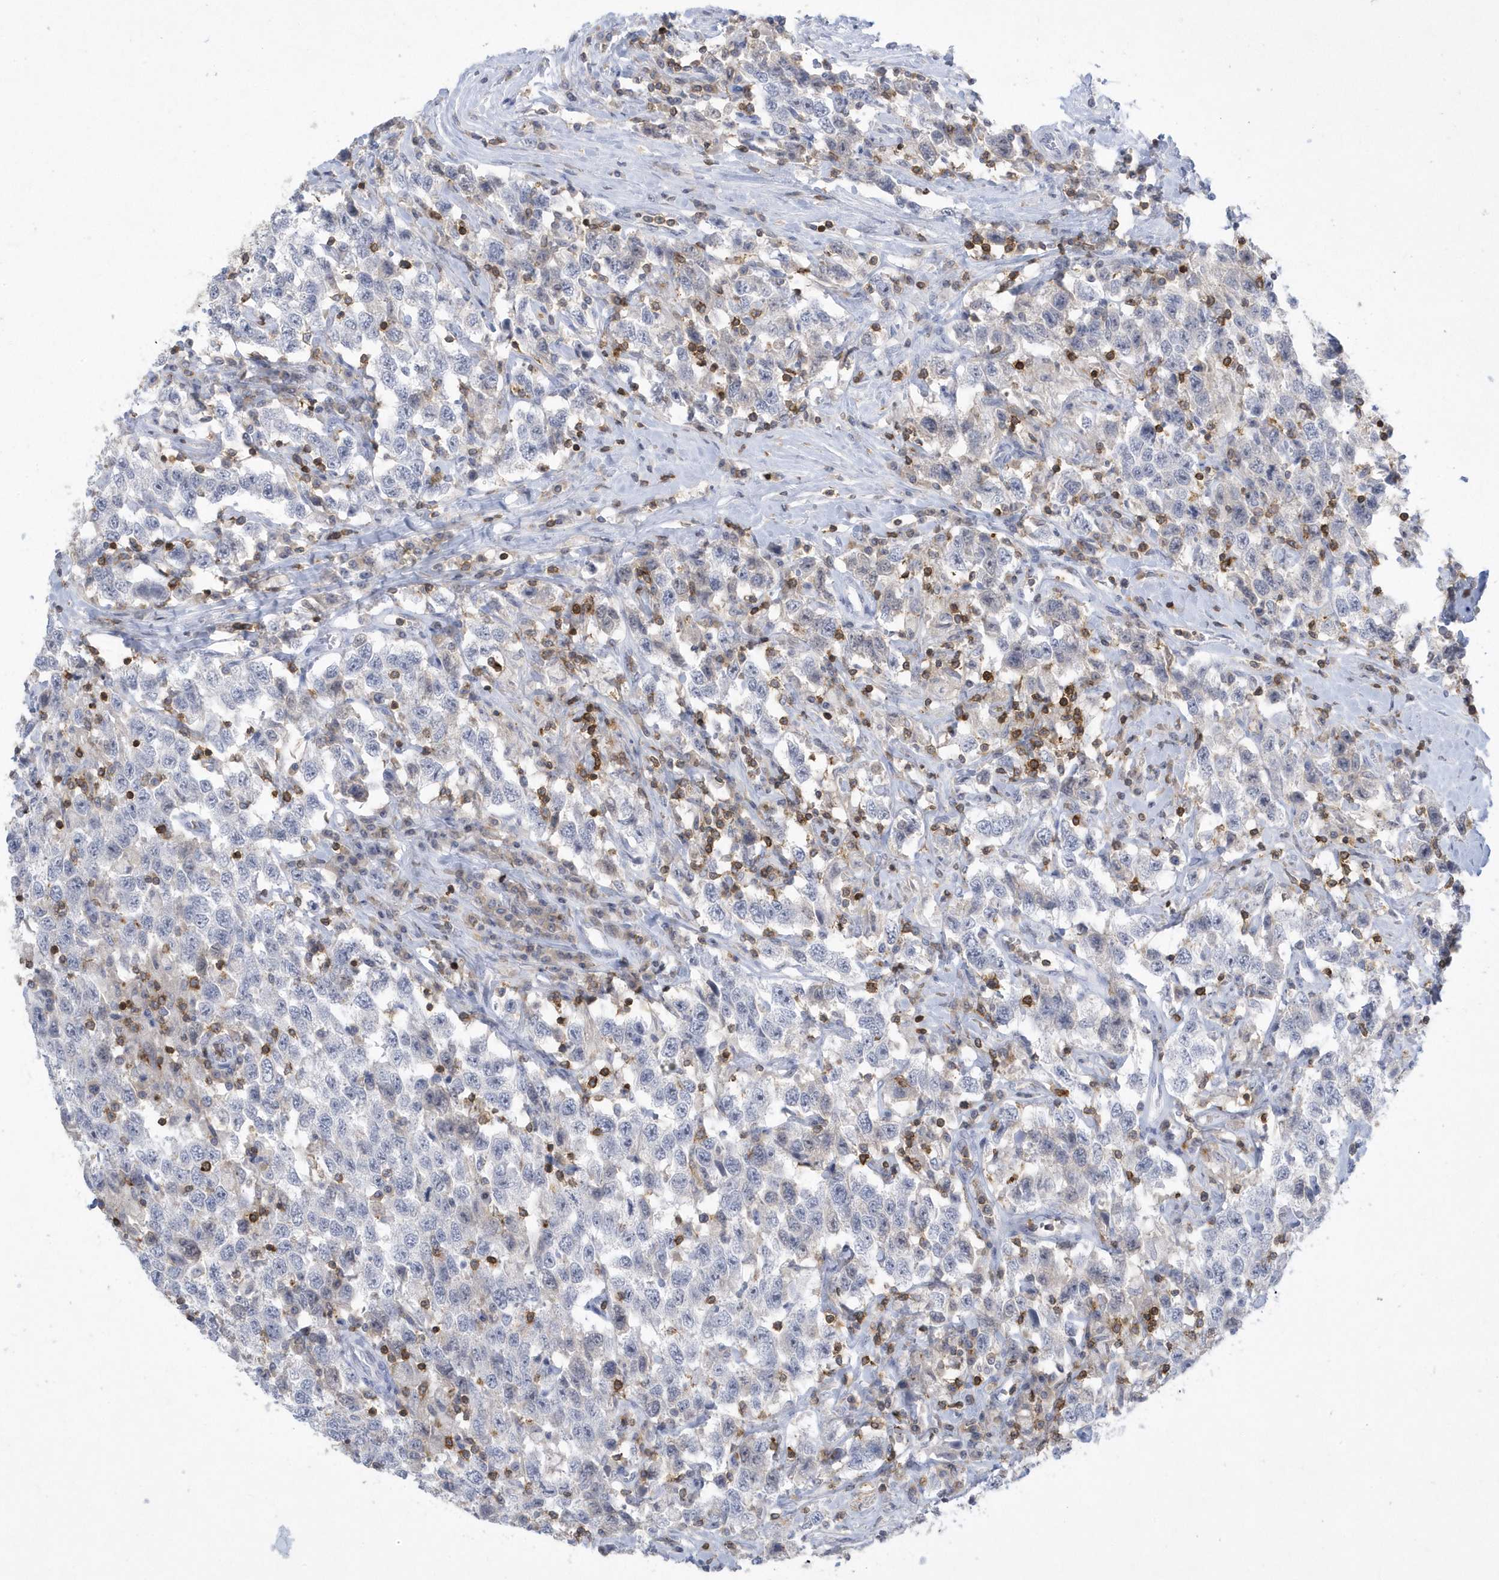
{"staining": {"intensity": "negative", "quantity": "none", "location": "none"}, "tissue": "testis cancer", "cell_type": "Tumor cells", "image_type": "cancer", "snomed": [{"axis": "morphology", "description": "Seminoma, NOS"}, {"axis": "topography", "description": "Testis"}], "caption": "Immunohistochemical staining of seminoma (testis) shows no significant positivity in tumor cells.", "gene": "PSD4", "patient": {"sex": "male", "age": 41}}